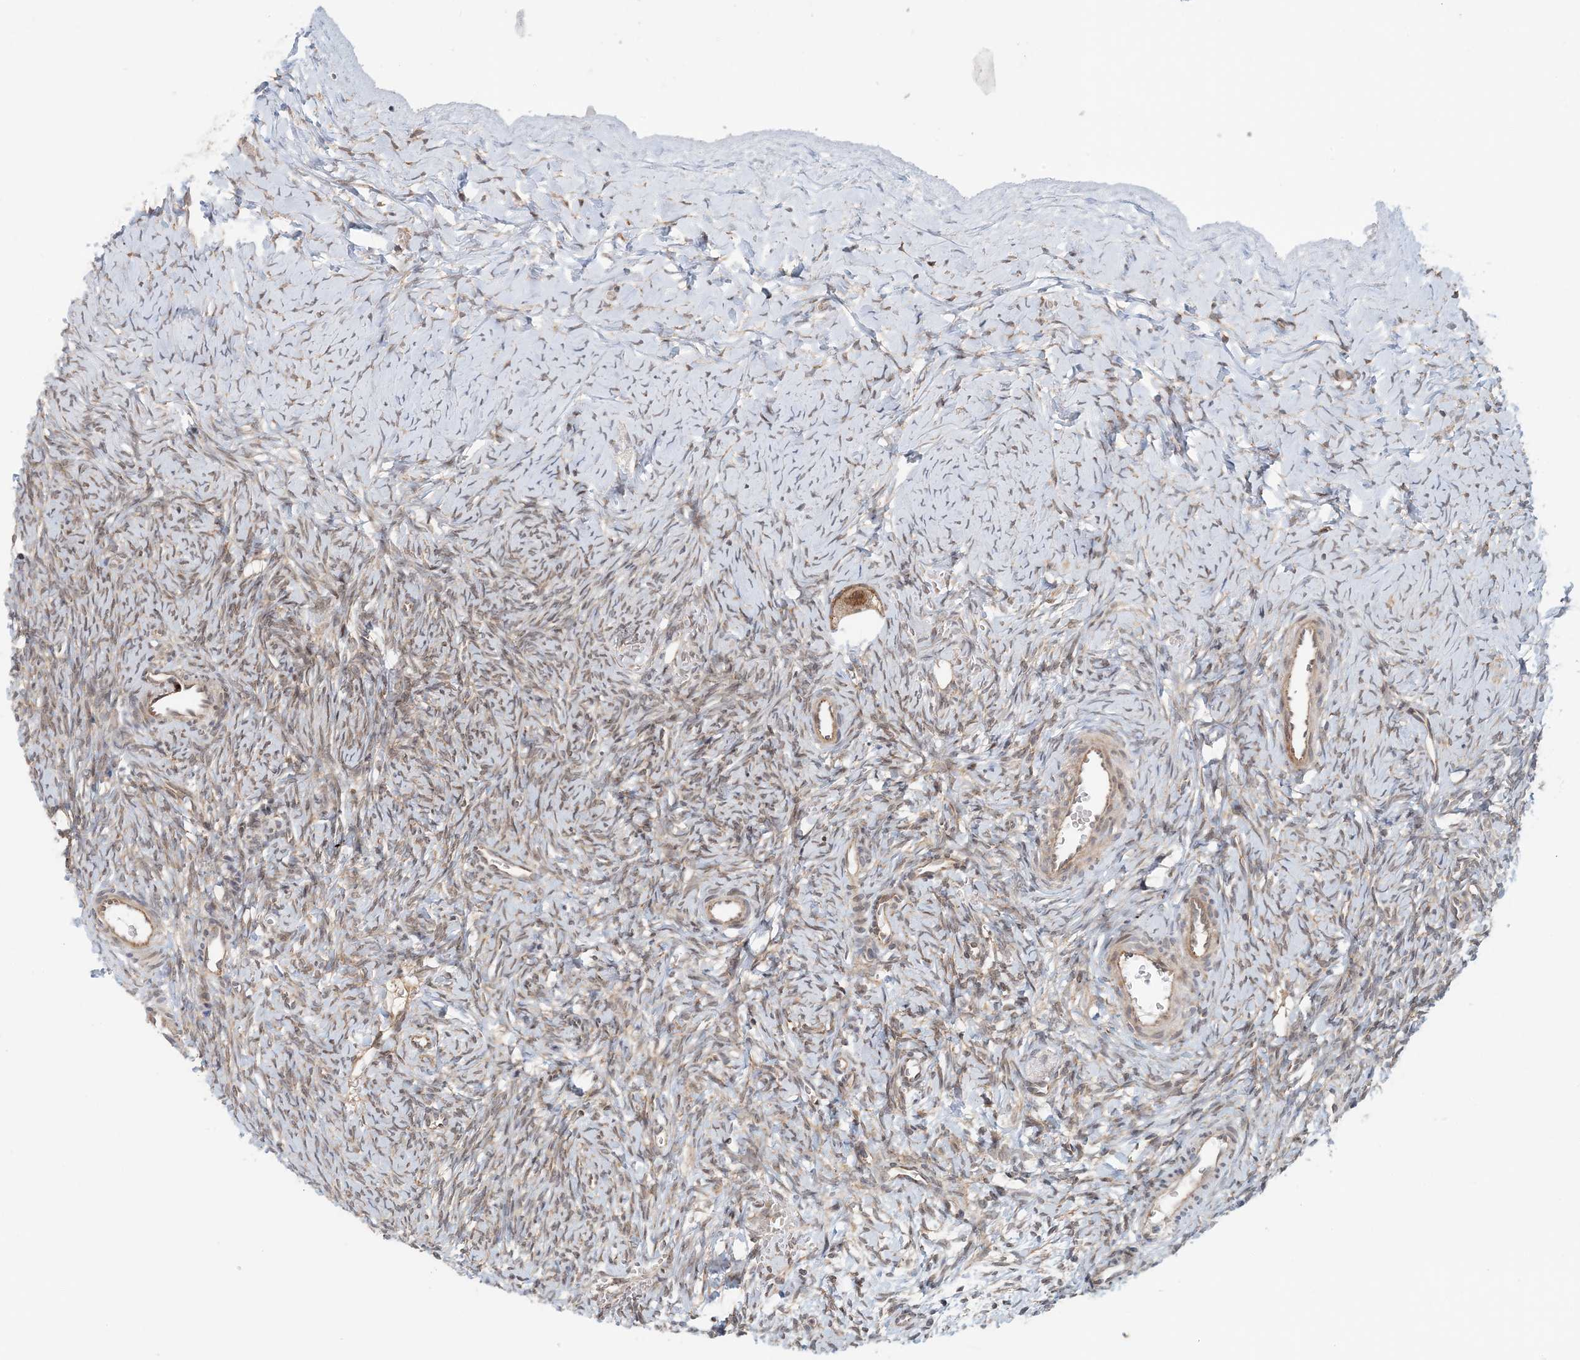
{"staining": {"intensity": "moderate", "quantity": ">75%", "location": "nuclear"}, "tissue": "ovary", "cell_type": "Follicle cells", "image_type": "normal", "snomed": [{"axis": "morphology", "description": "Normal tissue, NOS"}, {"axis": "morphology", "description": "Developmental malformation"}, {"axis": "topography", "description": "Ovary"}], "caption": "Immunohistochemistry (IHC) of normal ovary reveals medium levels of moderate nuclear staining in approximately >75% of follicle cells. Using DAB (3,3'-diaminobenzidine) (brown) and hematoxylin (blue) stains, captured at high magnification using brightfield microscopy.", "gene": "ATP13A2", "patient": {"sex": "female", "age": 39}}